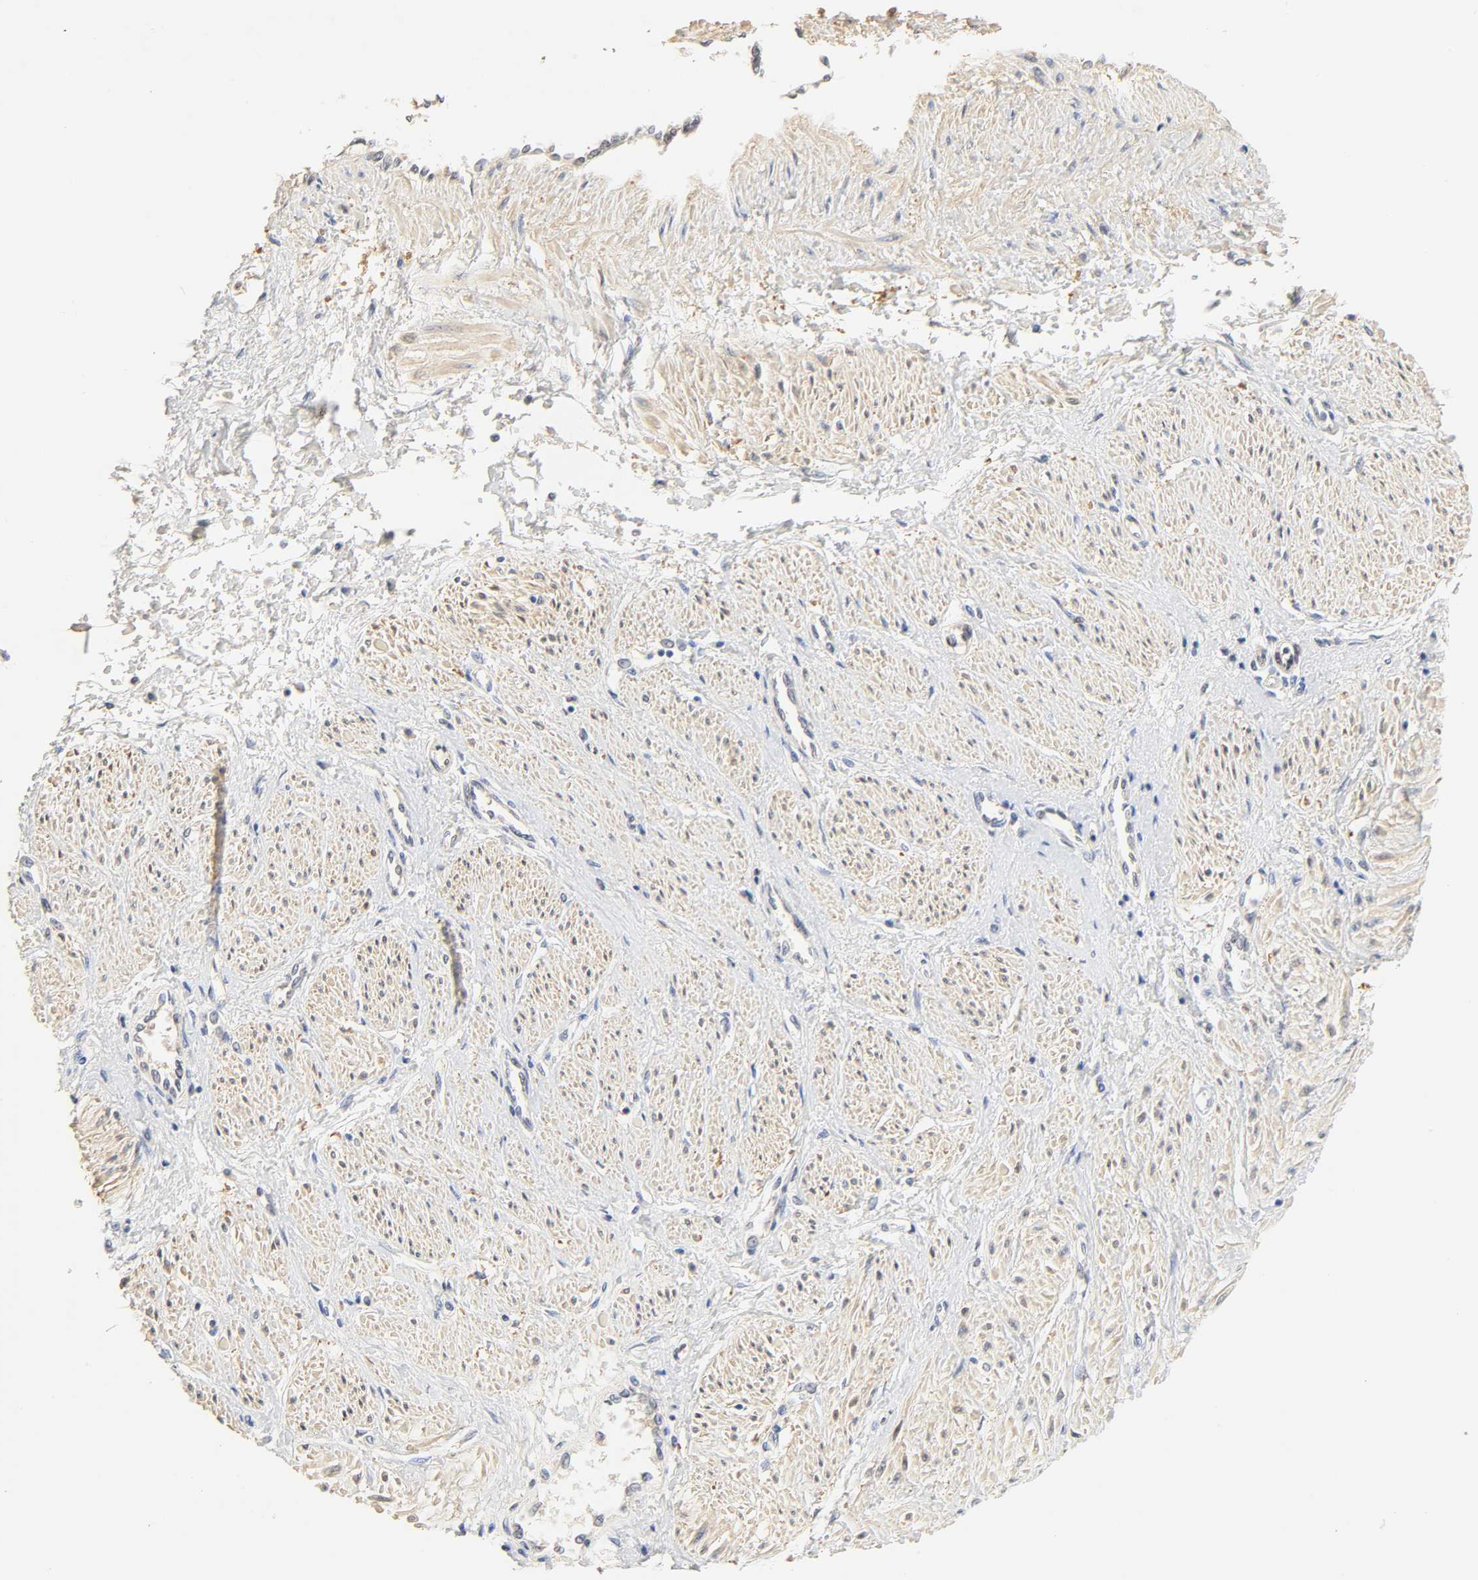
{"staining": {"intensity": "negative", "quantity": "none", "location": "none"}, "tissue": "smooth muscle", "cell_type": "Smooth muscle cells", "image_type": "normal", "snomed": [{"axis": "morphology", "description": "Normal tissue, NOS"}, {"axis": "topography", "description": "Smooth muscle"}, {"axis": "topography", "description": "Uterus"}], "caption": "An IHC image of benign smooth muscle is shown. There is no staining in smooth muscle cells of smooth muscle.", "gene": "BORCS8", "patient": {"sex": "female", "age": 39}}